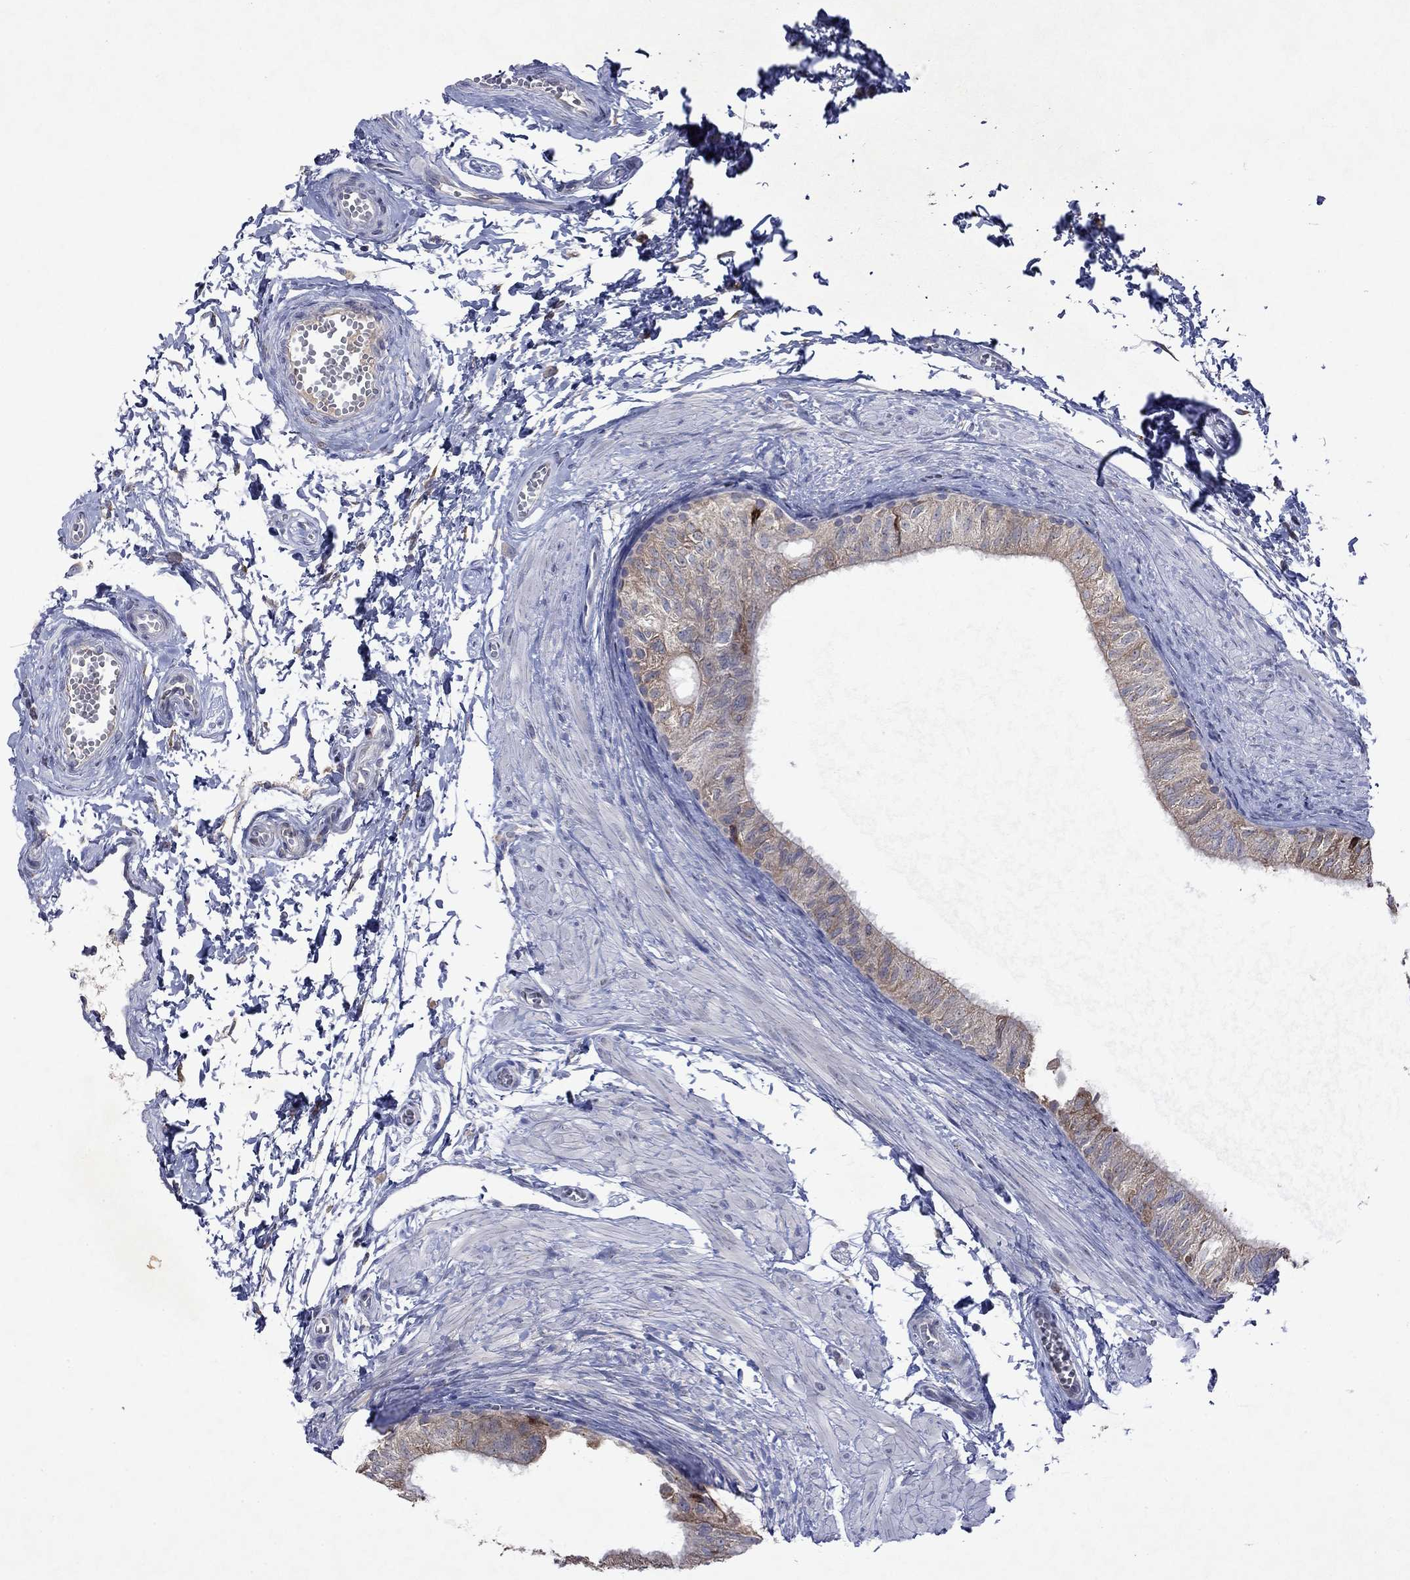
{"staining": {"intensity": "moderate", "quantity": "<25%", "location": "cytoplasmic/membranous"}, "tissue": "epididymis", "cell_type": "Glandular cells", "image_type": "normal", "snomed": [{"axis": "morphology", "description": "Normal tissue, NOS"}, {"axis": "topography", "description": "Epididymis"}], "caption": "IHC (DAB (3,3'-diaminobenzidine)) staining of benign epididymis demonstrates moderate cytoplasmic/membranous protein staining in approximately <25% of glandular cells.", "gene": "TMEM97", "patient": {"sex": "male", "age": 22}}